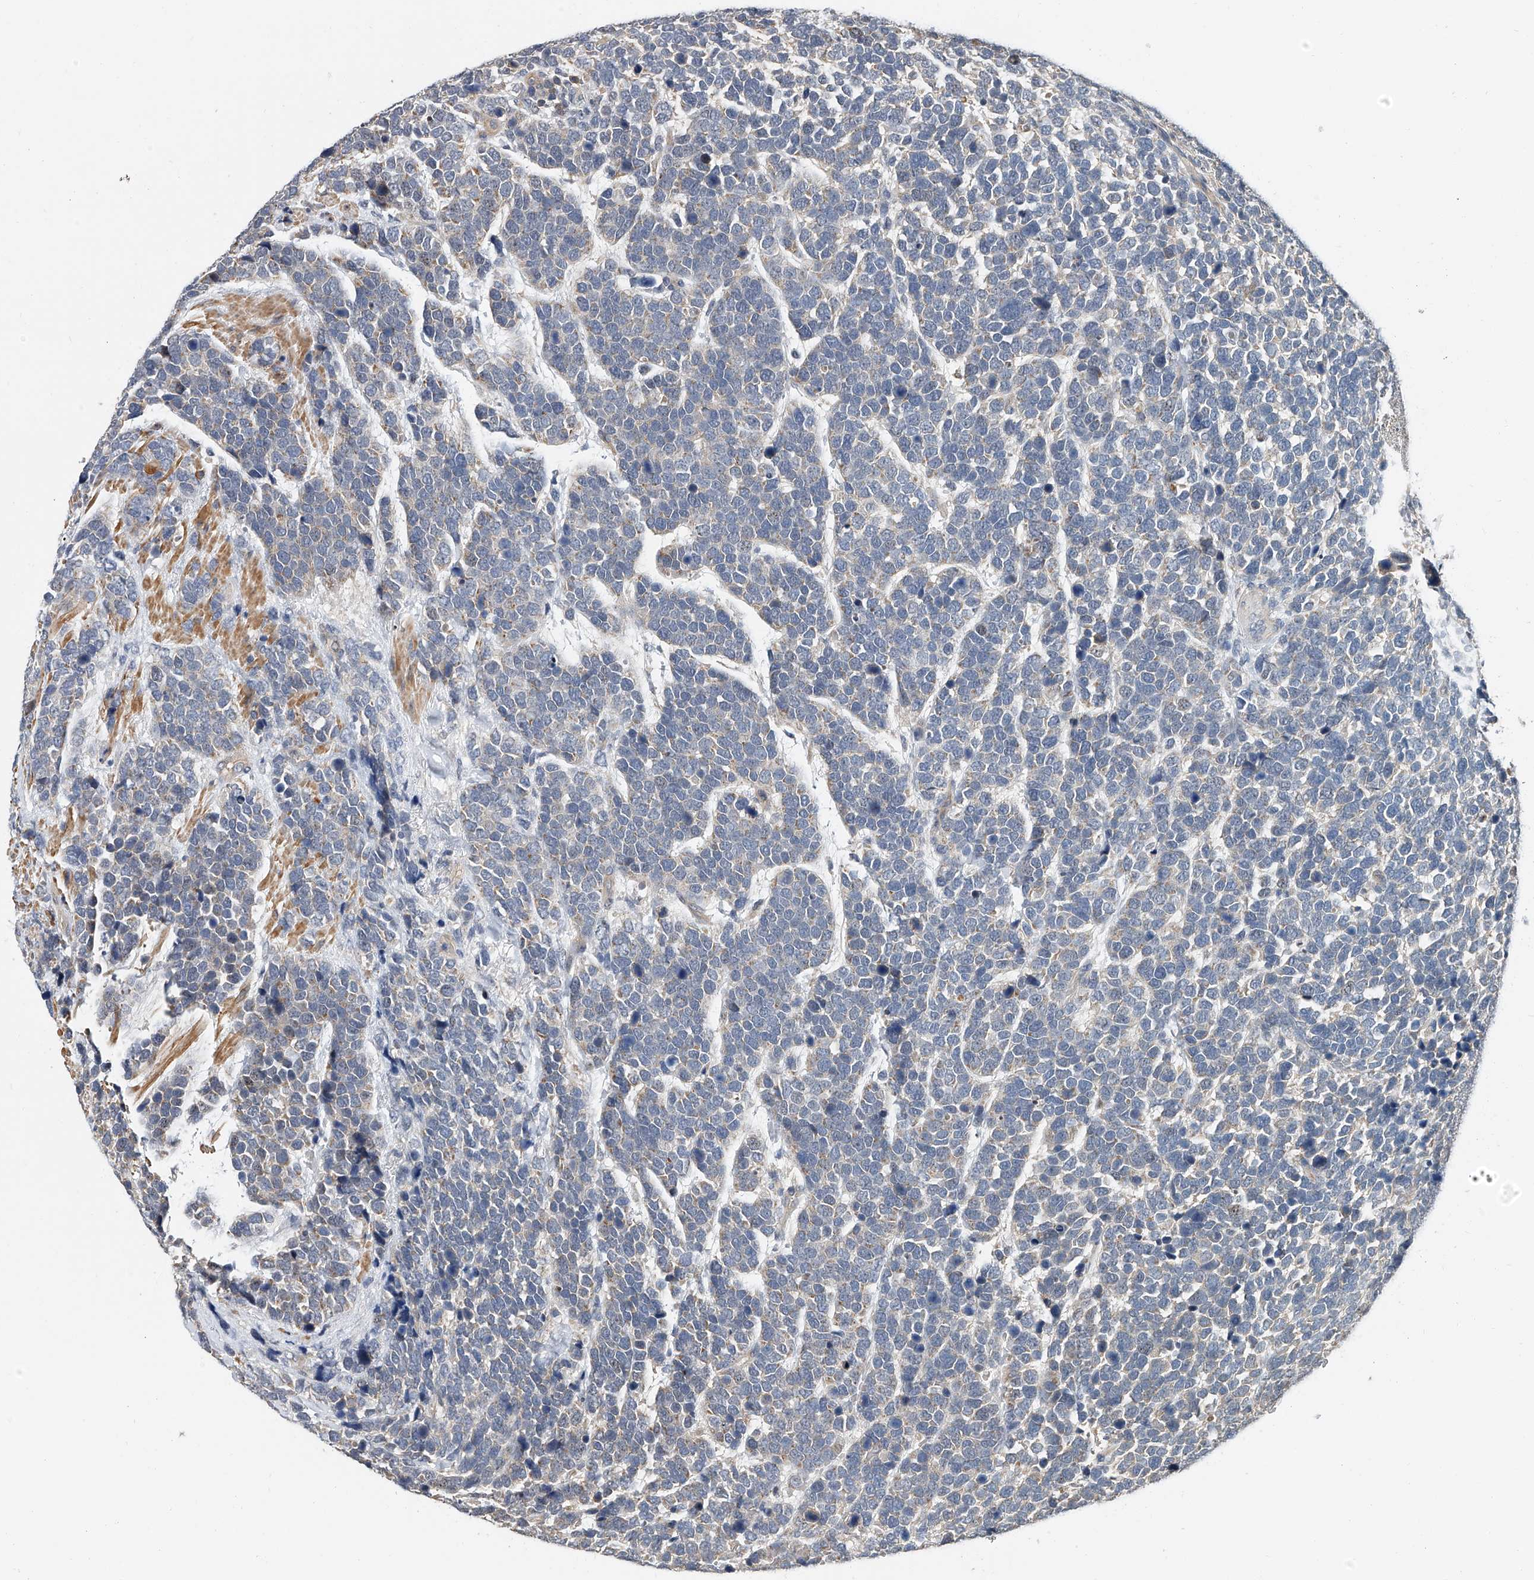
{"staining": {"intensity": "negative", "quantity": "none", "location": "none"}, "tissue": "urothelial cancer", "cell_type": "Tumor cells", "image_type": "cancer", "snomed": [{"axis": "morphology", "description": "Urothelial carcinoma, High grade"}, {"axis": "topography", "description": "Urinary bladder"}], "caption": "A photomicrograph of human urothelial cancer is negative for staining in tumor cells.", "gene": "CD200", "patient": {"sex": "female", "age": 82}}